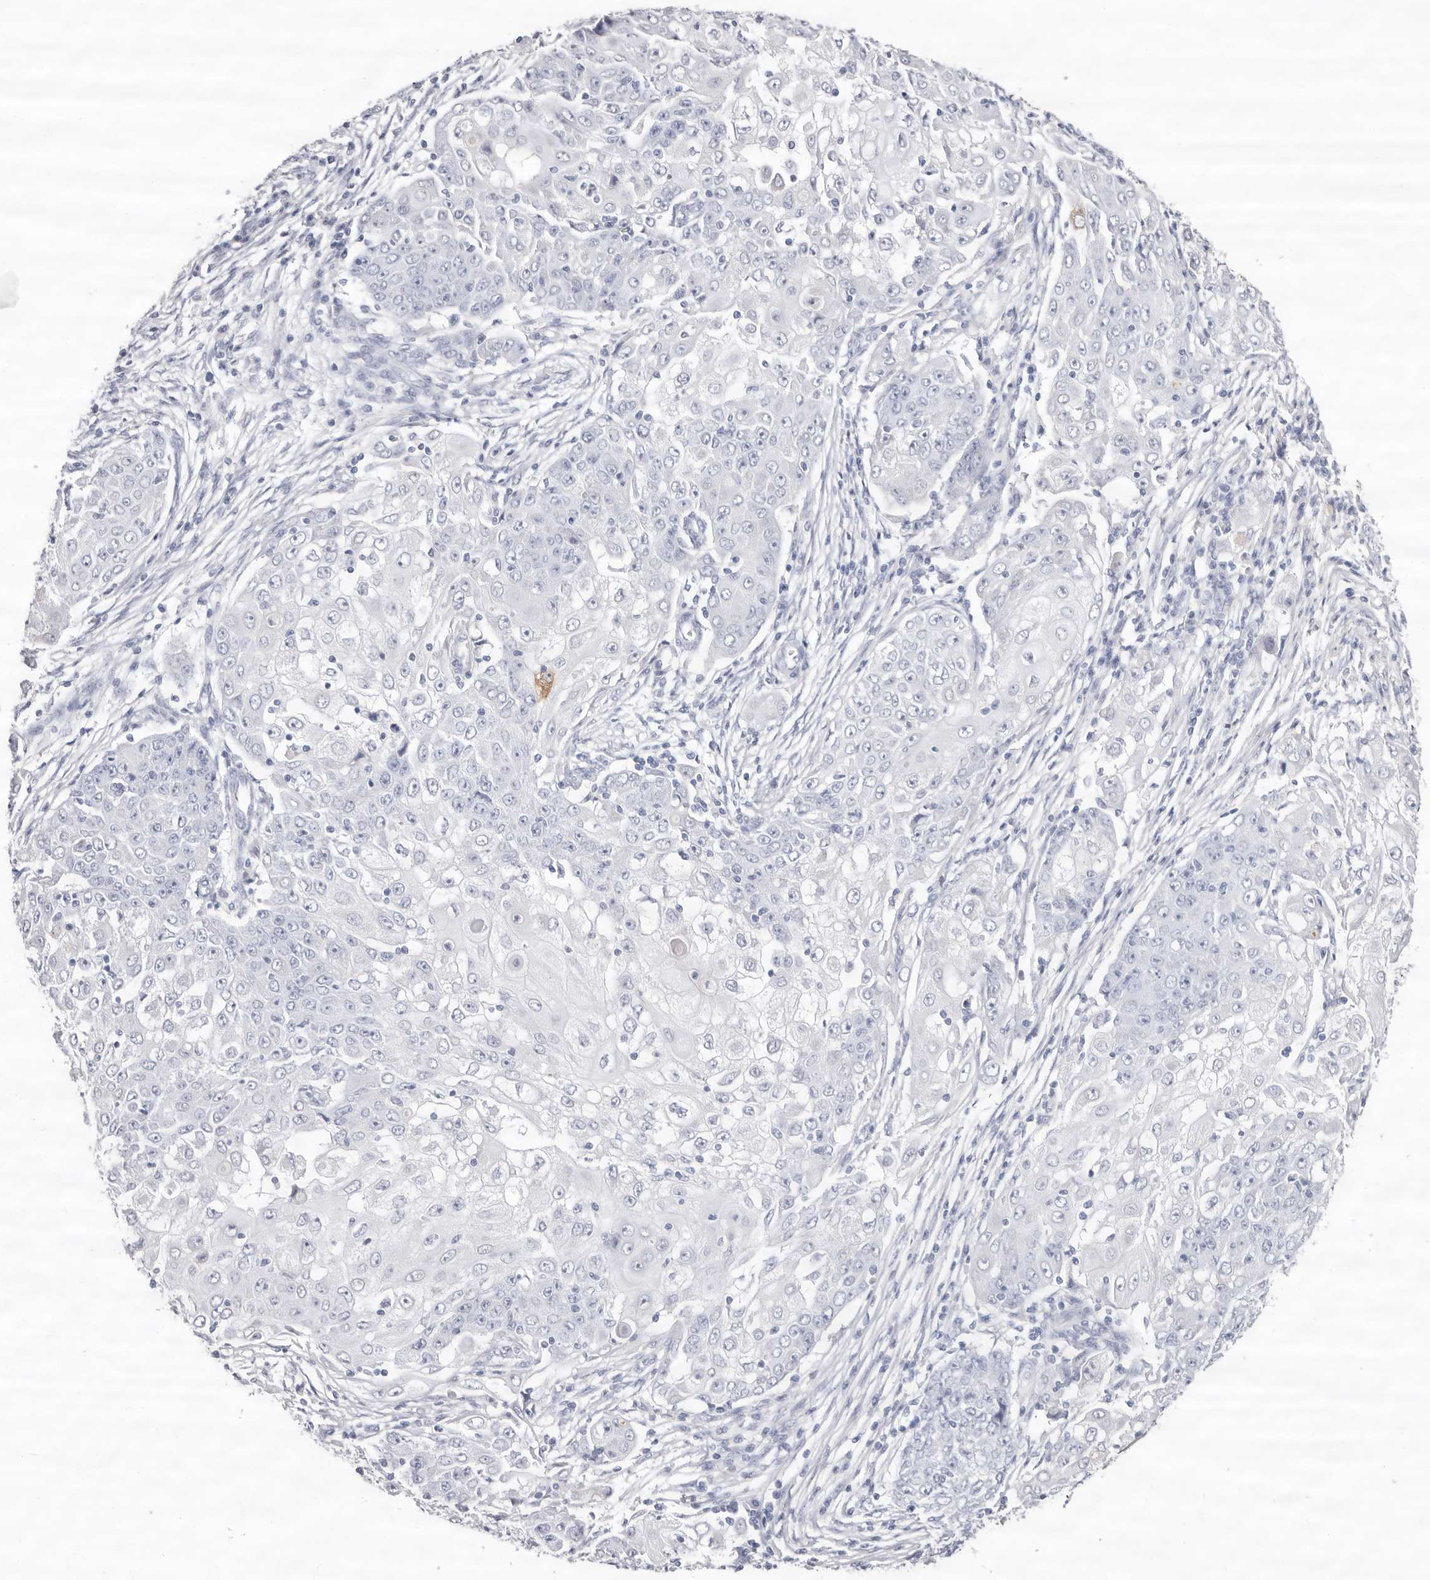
{"staining": {"intensity": "negative", "quantity": "none", "location": "none"}, "tissue": "ovarian cancer", "cell_type": "Tumor cells", "image_type": "cancer", "snomed": [{"axis": "morphology", "description": "Carcinoma, endometroid"}, {"axis": "topography", "description": "Ovary"}], "caption": "The photomicrograph demonstrates no significant positivity in tumor cells of ovarian endometroid carcinoma.", "gene": "LPO", "patient": {"sex": "female", "age": 42}}